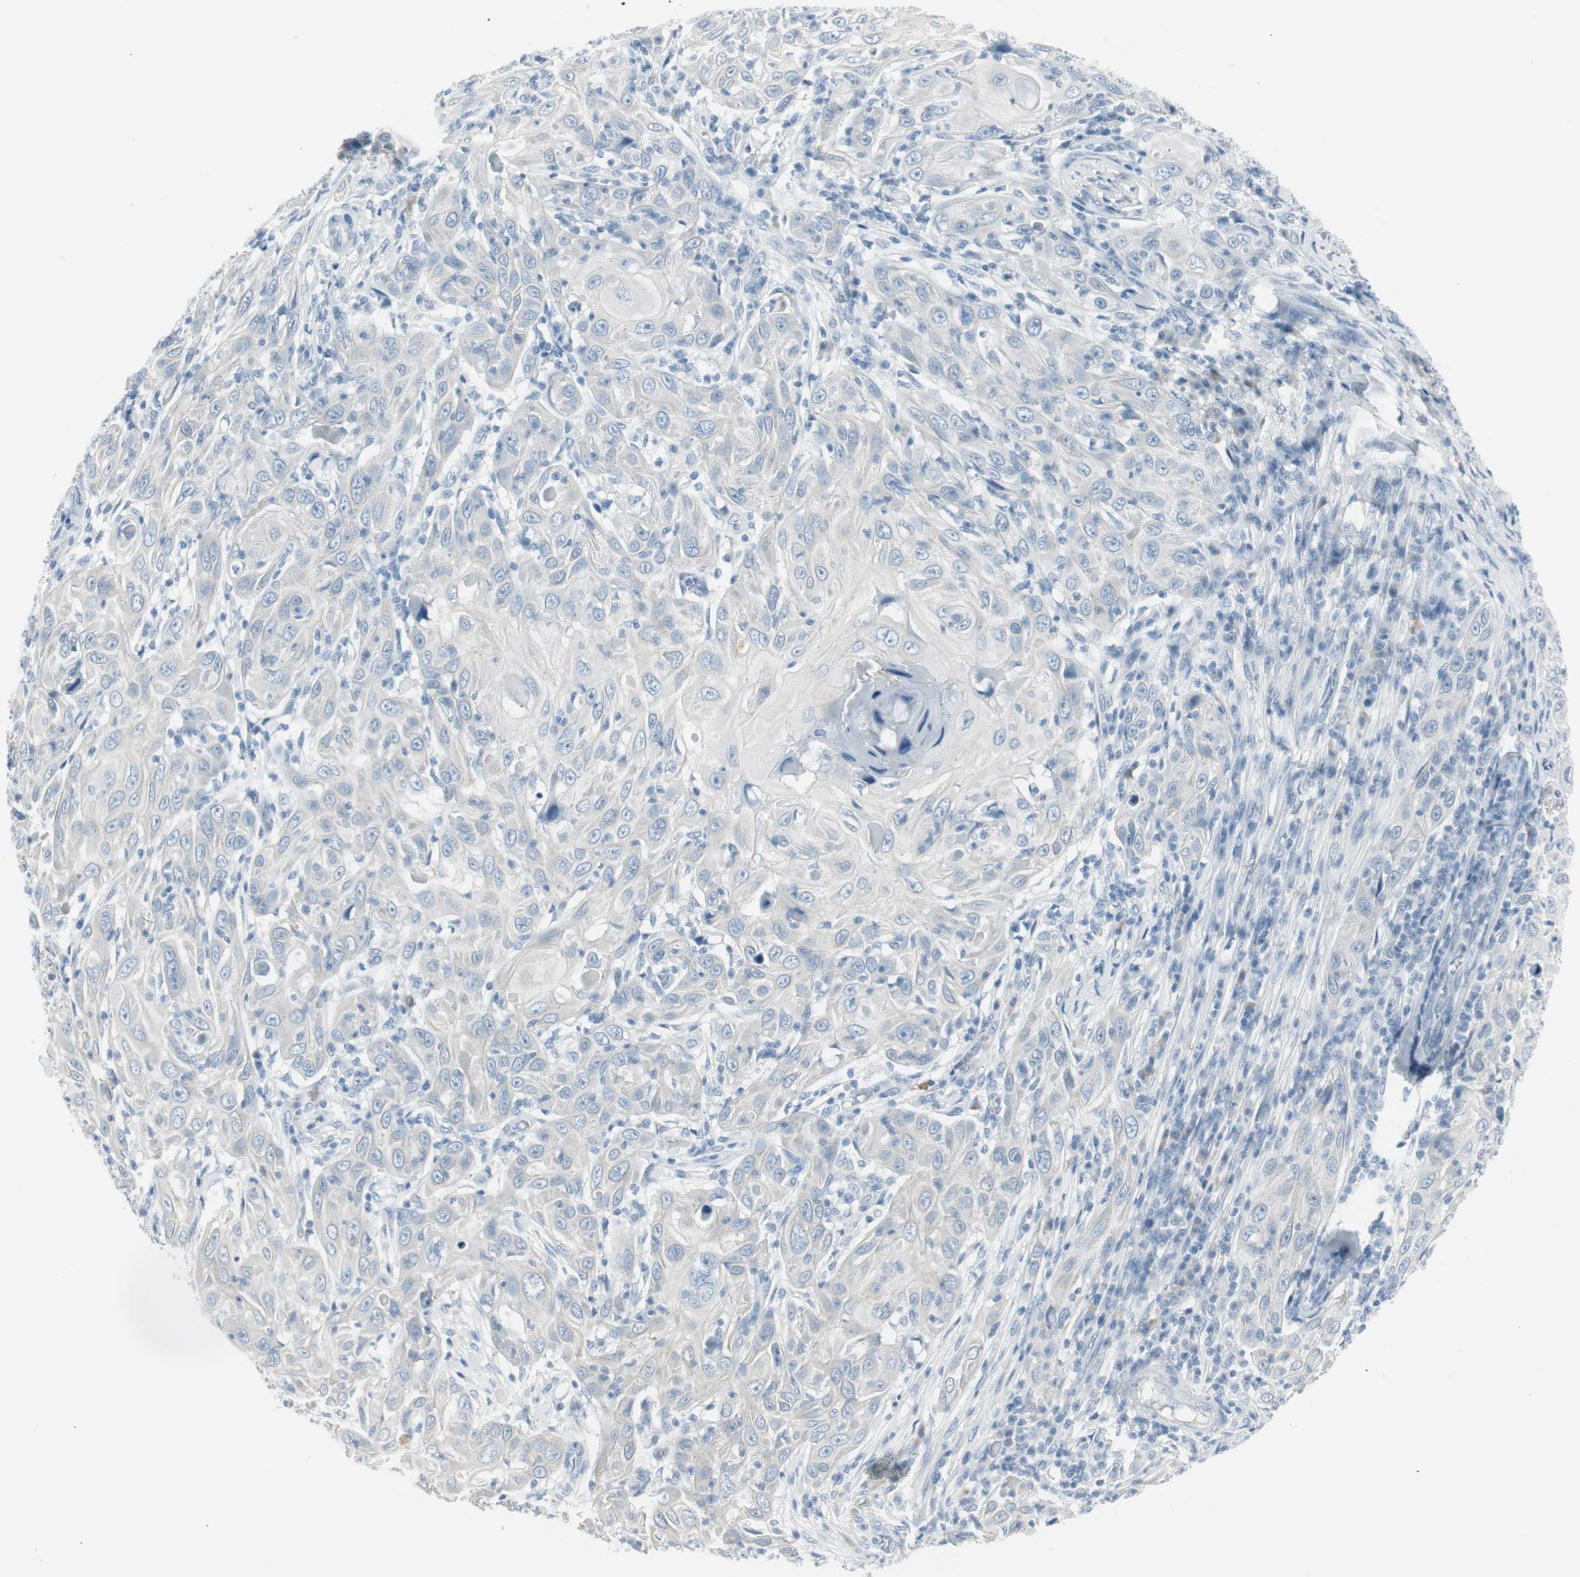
{"staining": {"intensity": "negative", "quantity": "none", "location": "none"}, "tissue": "skin cancer", "cell_type": "Tumor cells", "image_type": "cancer", "snomed": [{"axis": "morphology", "description": "Squamous cell carcinoma, NOS"}, {"axis": "topography", "description": "Skin"}], "caption": "DAB immunohistochemical staining of squamous cell carcinoma (skin) shows no significant expression in tumor cells.", "gene": "AGR2", "patient": {"sex": "female", "age": 88}}